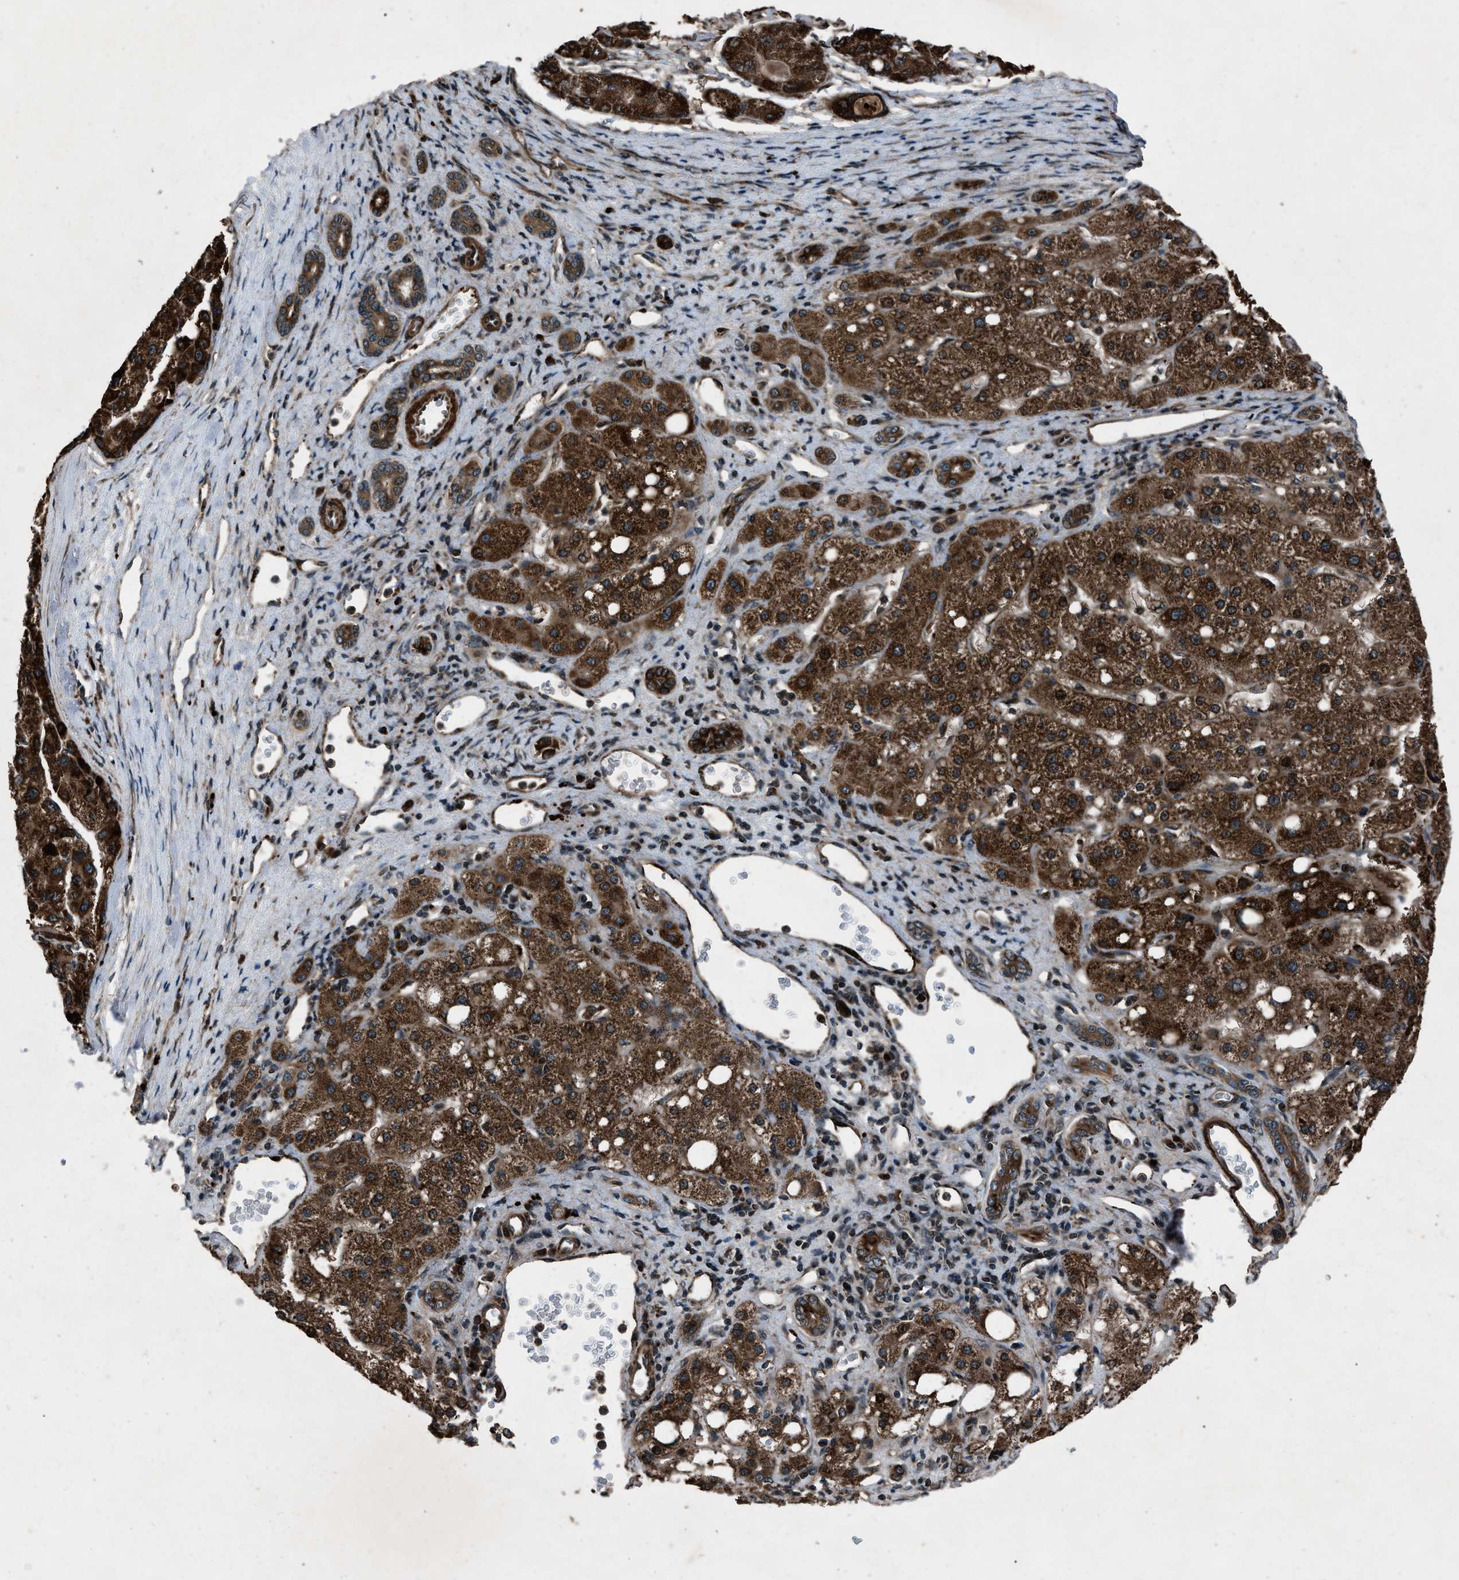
{"staining": {"intensity": "strong", "quantity": ">75%", "location": "cytoplasmic/membranous"}, "tissue": "liver cancer", "cell_type": "Tumor cells", "image_type": "cancer", "snomed": [{"axis": "morphology", "description": "Carcinoma, Hepatocellular, NOS"}, {"axis": "topography", "description": "Liver"}], "caption": "The image exhibits staining of liver cancer, revealing strong cytoplasmic/membranous protein staining (brown color) within tumor cells.", "gene": "IRAK4", "patient": {"sex": "male", "age": 80}}